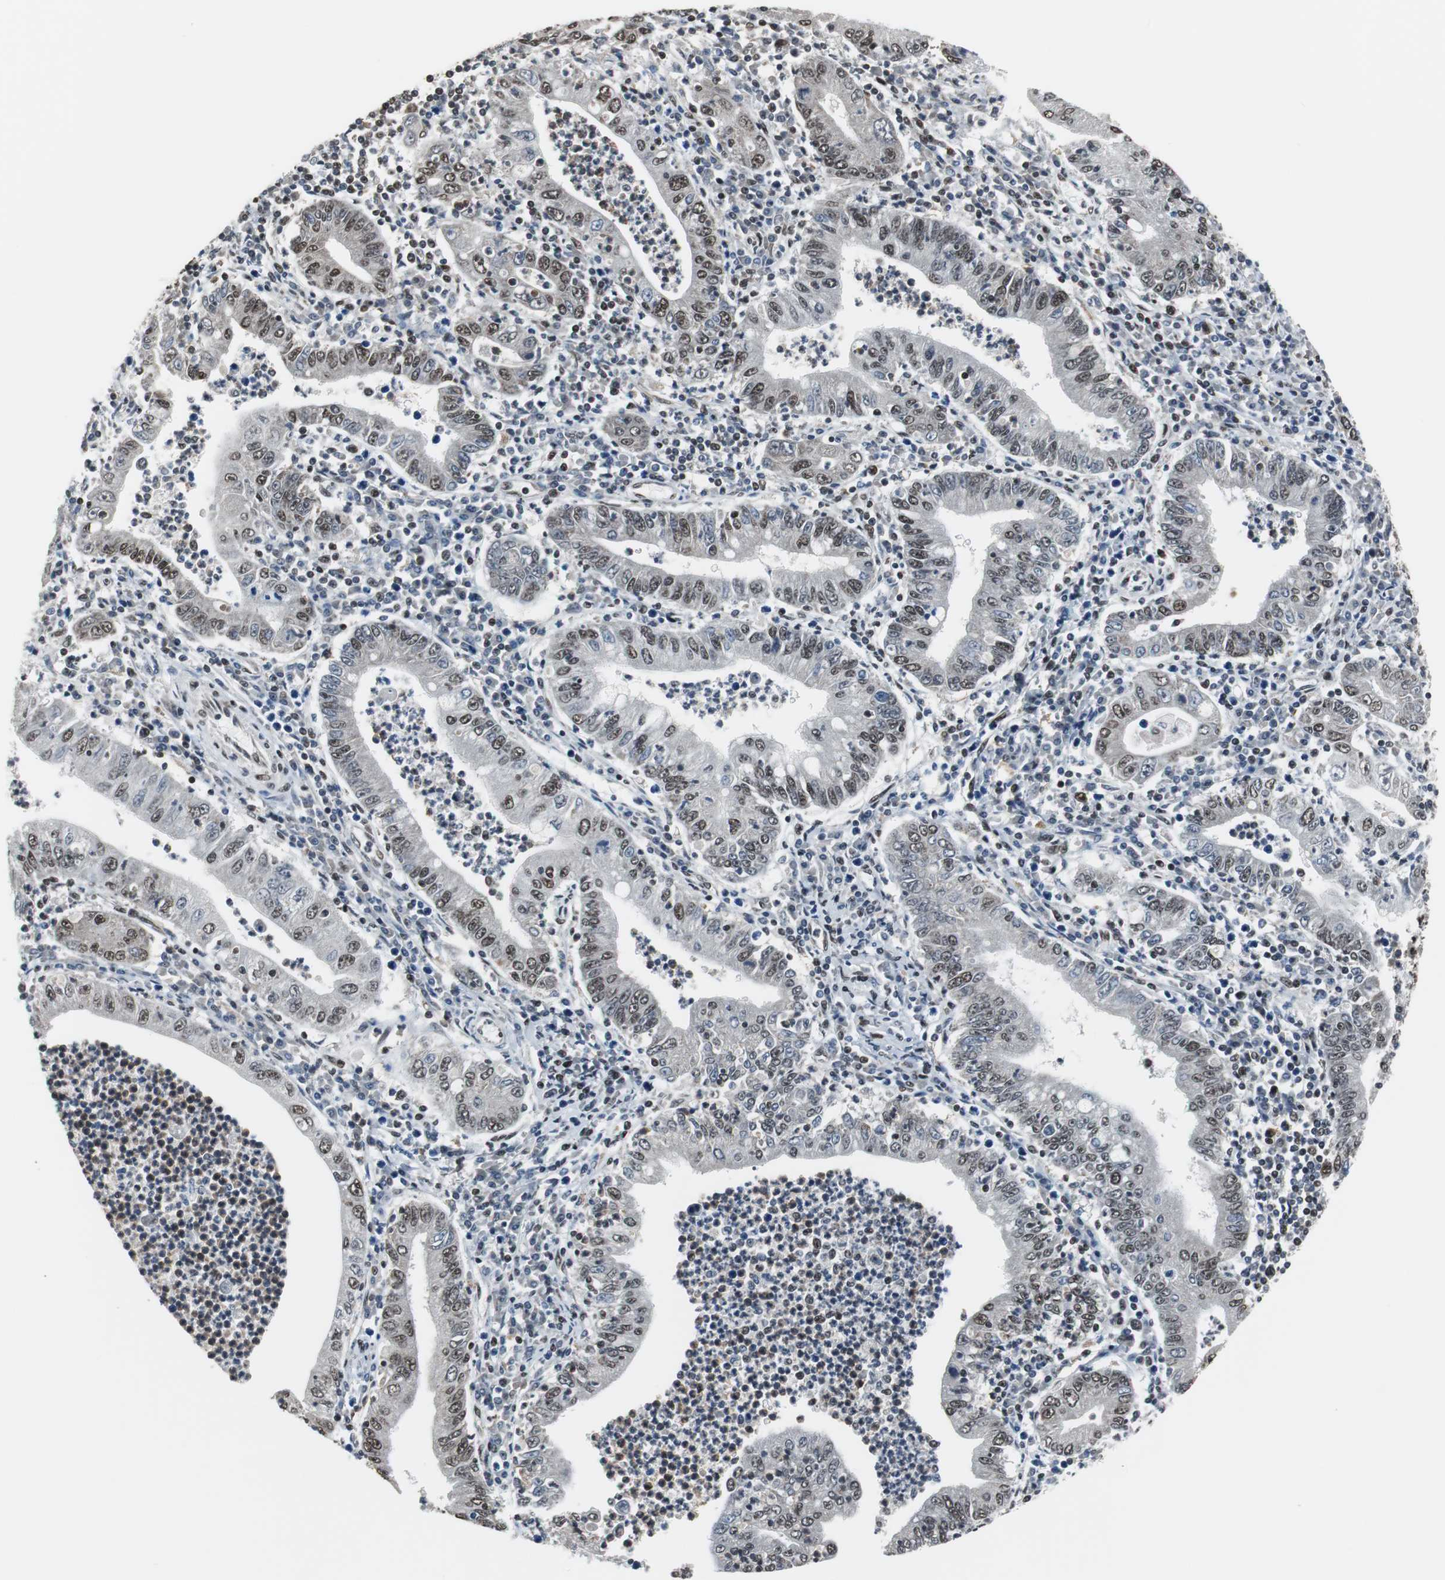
{"staining": {"intensity": "moderate", "quantity": ">75%", "location": "nuclear"}, "tissue": "stomach cancer", "cell_type": "Tumor cells", "image_type": "cancer", "snomed": [{"axis": "morphology", "description": "Normal tissue, NOS"}, {"axis": "morphology", "description": "Adenocarcinoma, NOS"}, {"axis": "topography", "description": "Esophagus"}, {"axis": "topography", "description": "Stomach, upper"}, {"axis": "topography", "description": "Peripheral nerve tissue"}], "caption": "Human stomach cancer stained for a protein (brown) shows moderate nuclear positive positivity in about >75% of tumor cells.", "gene": "CDK9", "patient": {"sex": "male", "age": 62}}